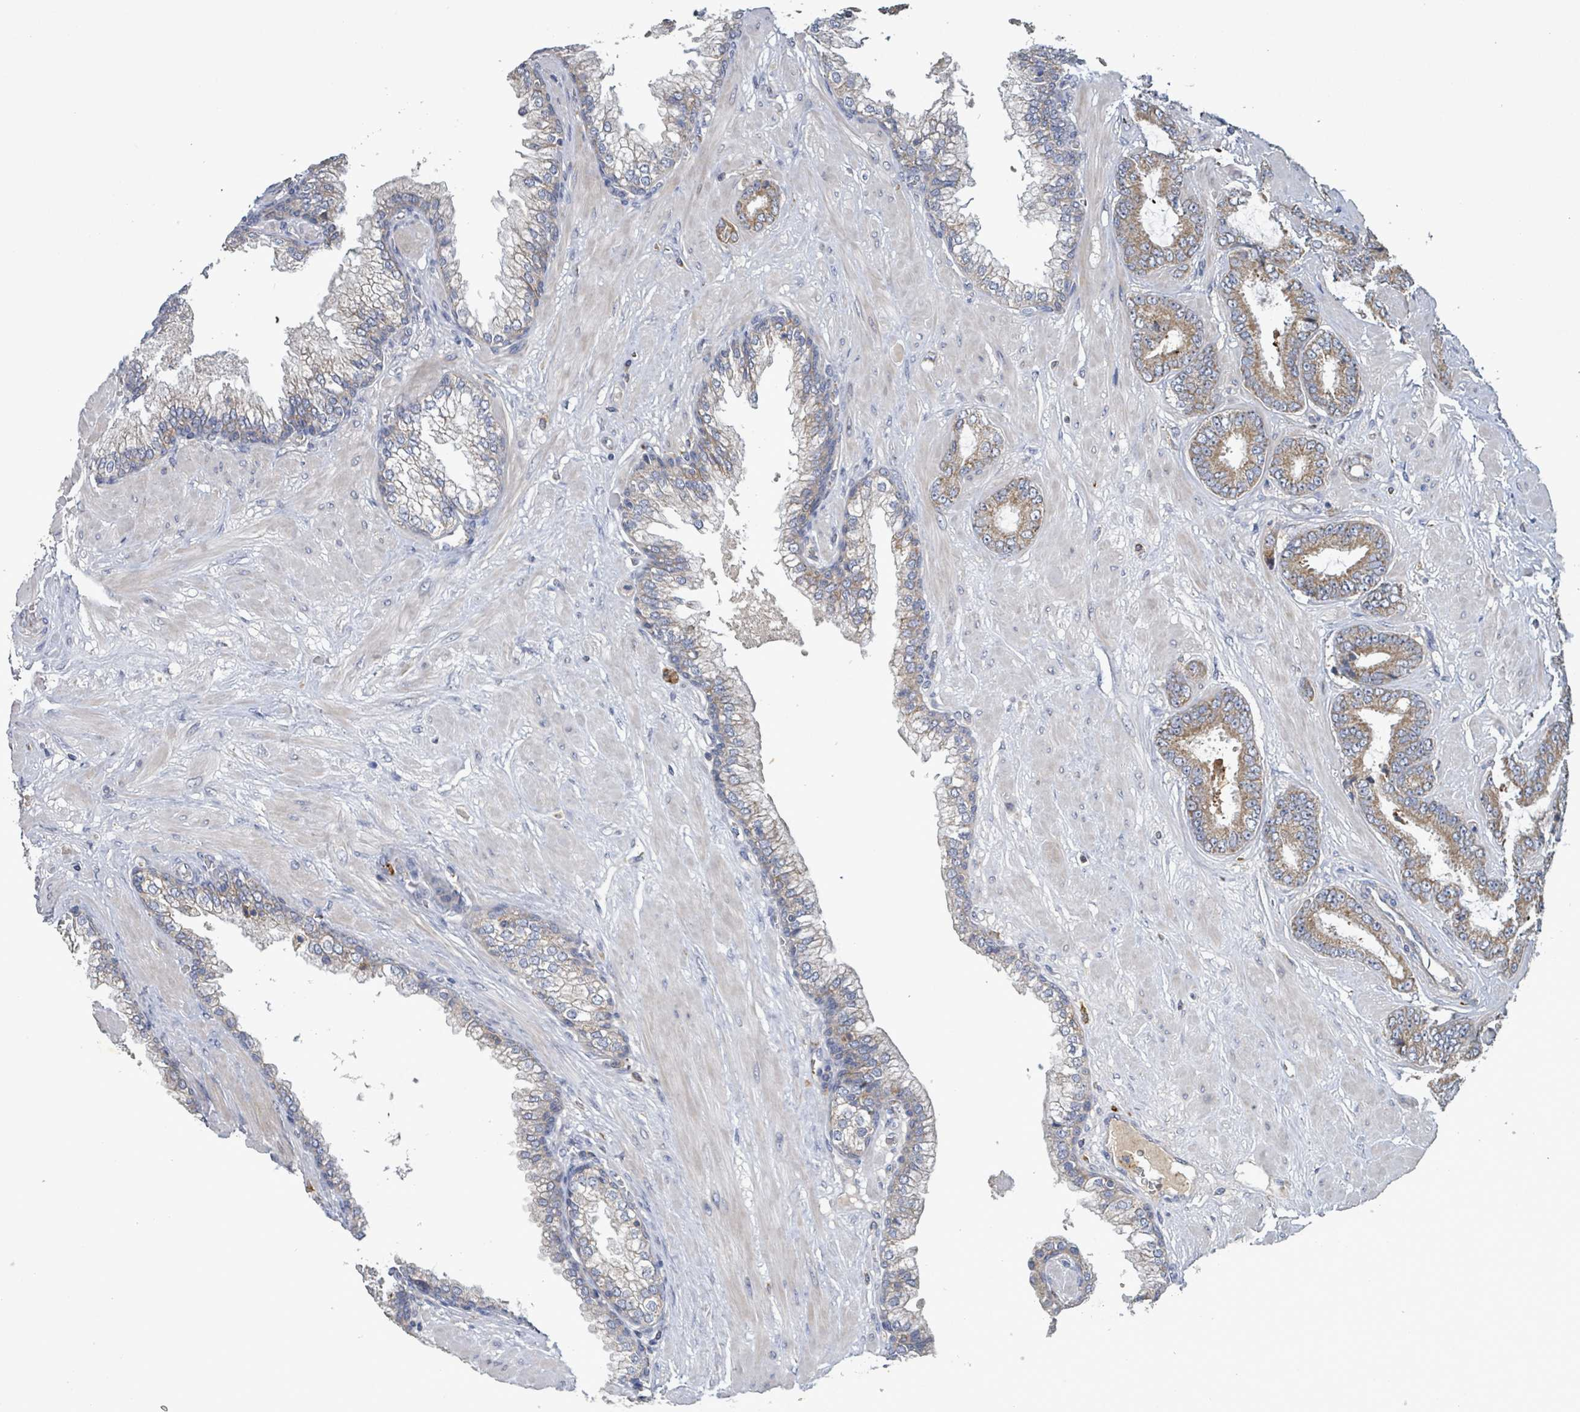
{"staining": {"intensity": "moderate", "quantity": "<25%", "location": "cytoplasmic/membranous"}, "tissue": "prostate cancer", "cell_type": "Tumor cells", "image_type": "cancer", "snomed": [{"axis": "morphology", "description": "Adenocarcinoma, Low grade"}, {"axis": "topography", "description": "Prostate"}], "caption": "High-power microscopy captured an immunohistochemistry micrograph of prostate low-grade adenocarcinoma, revealing moderate cytoplasmic/membranous expression in approximately <25% of tumor cells.", "gene": "PLAAT1", "patient": {"sex": "male", "age": 57}}